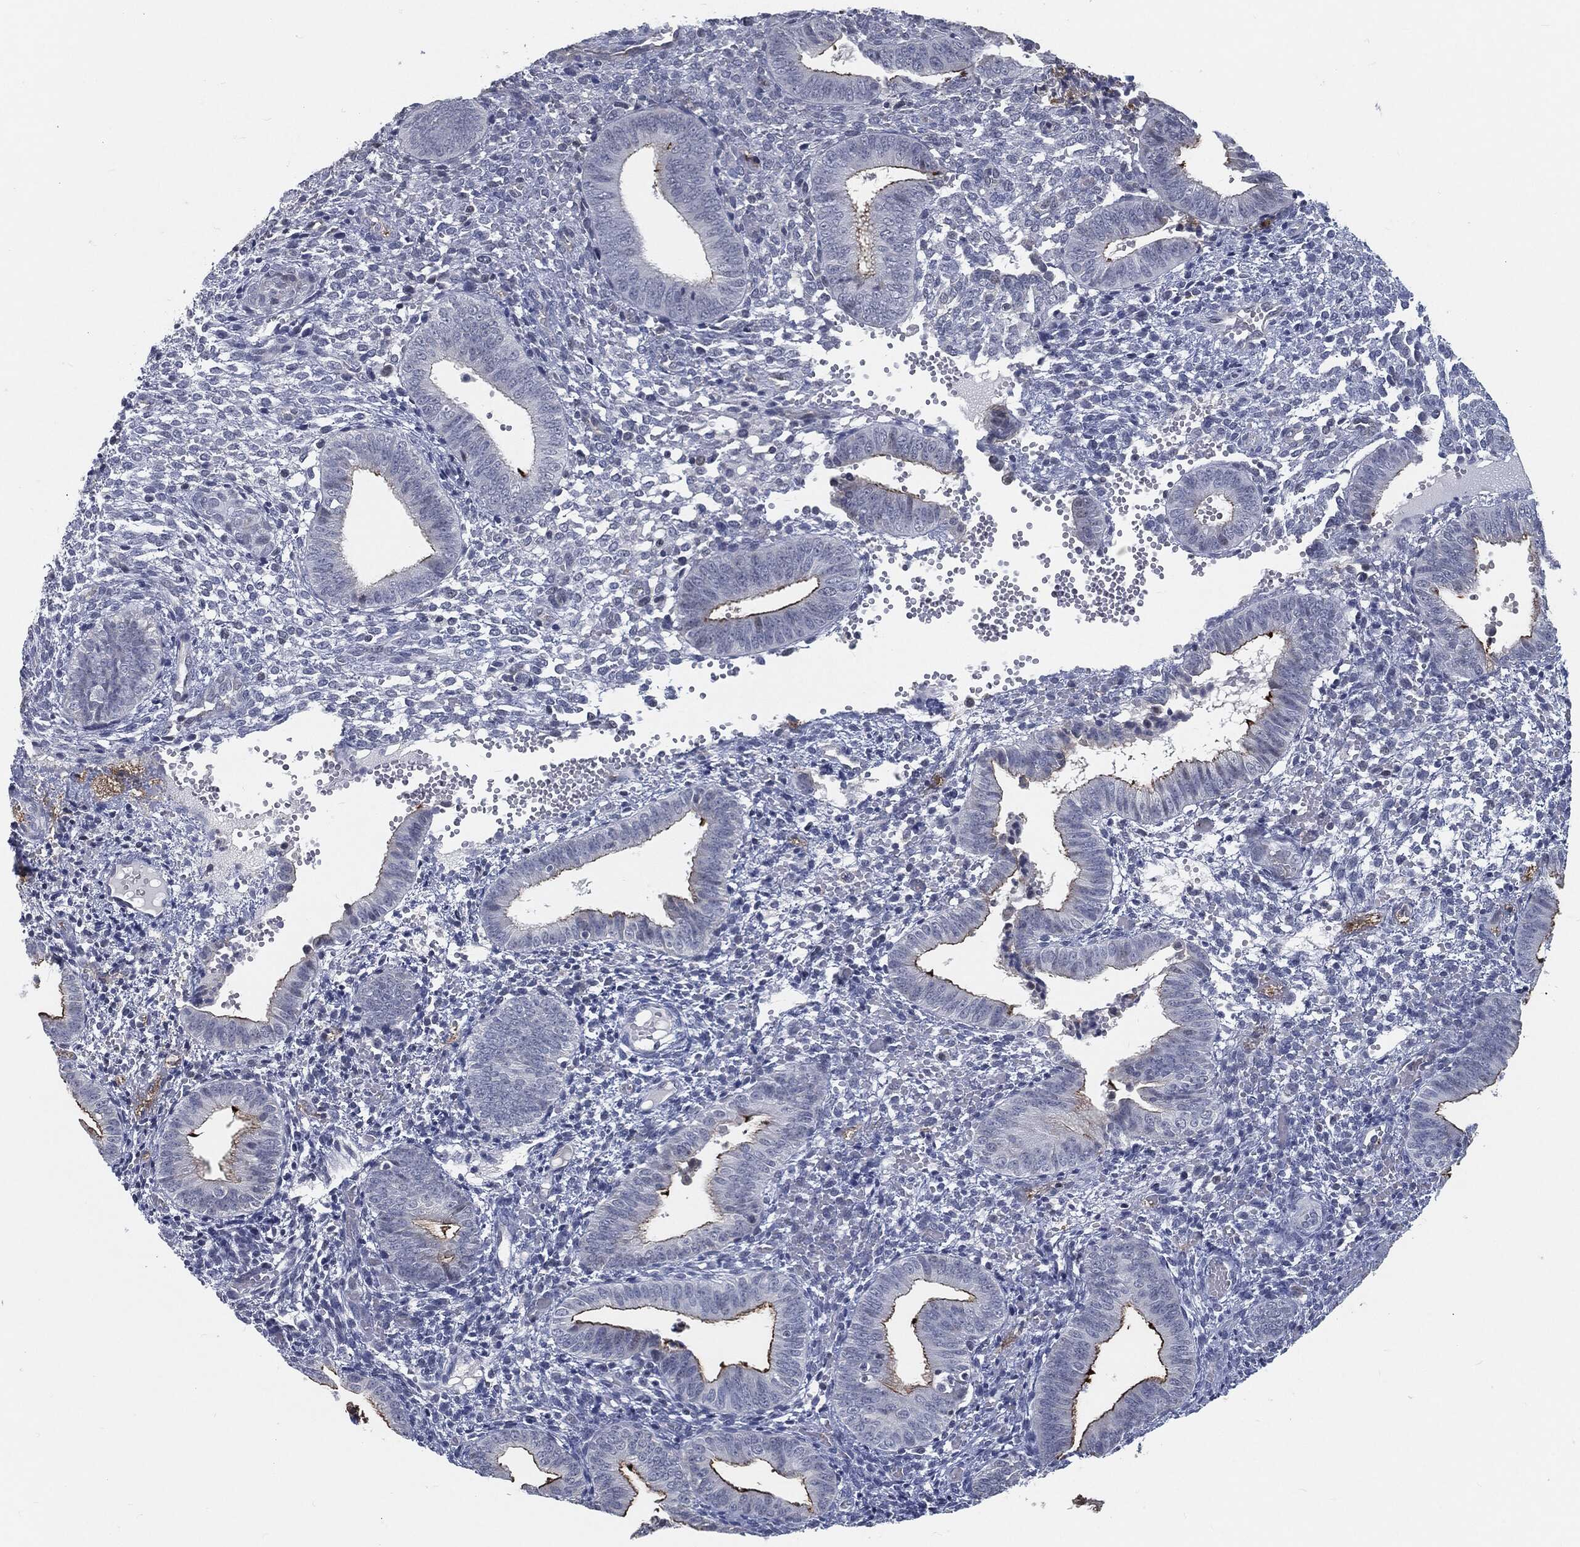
{"staining": {"intensity": "negative", "quantity": "none", "location": "none"}, "tissue": "endometrium", "cell_type": "Cells in endometrial stroma", "image_type": "normal", "snomed": [{"axis": "morphology", "description": "Normal tissue, NOS"}, {"axis": "topography", "description": "Endometrium"}], "caption": "DAB (3,3'-diaminobenzidine) immunohistochemical staining of unremarkable endometrium displays no significant staining in cells in endometrial stroma.", "gene": "PROM1", "patient": {"sex": "female", "age": 42}}